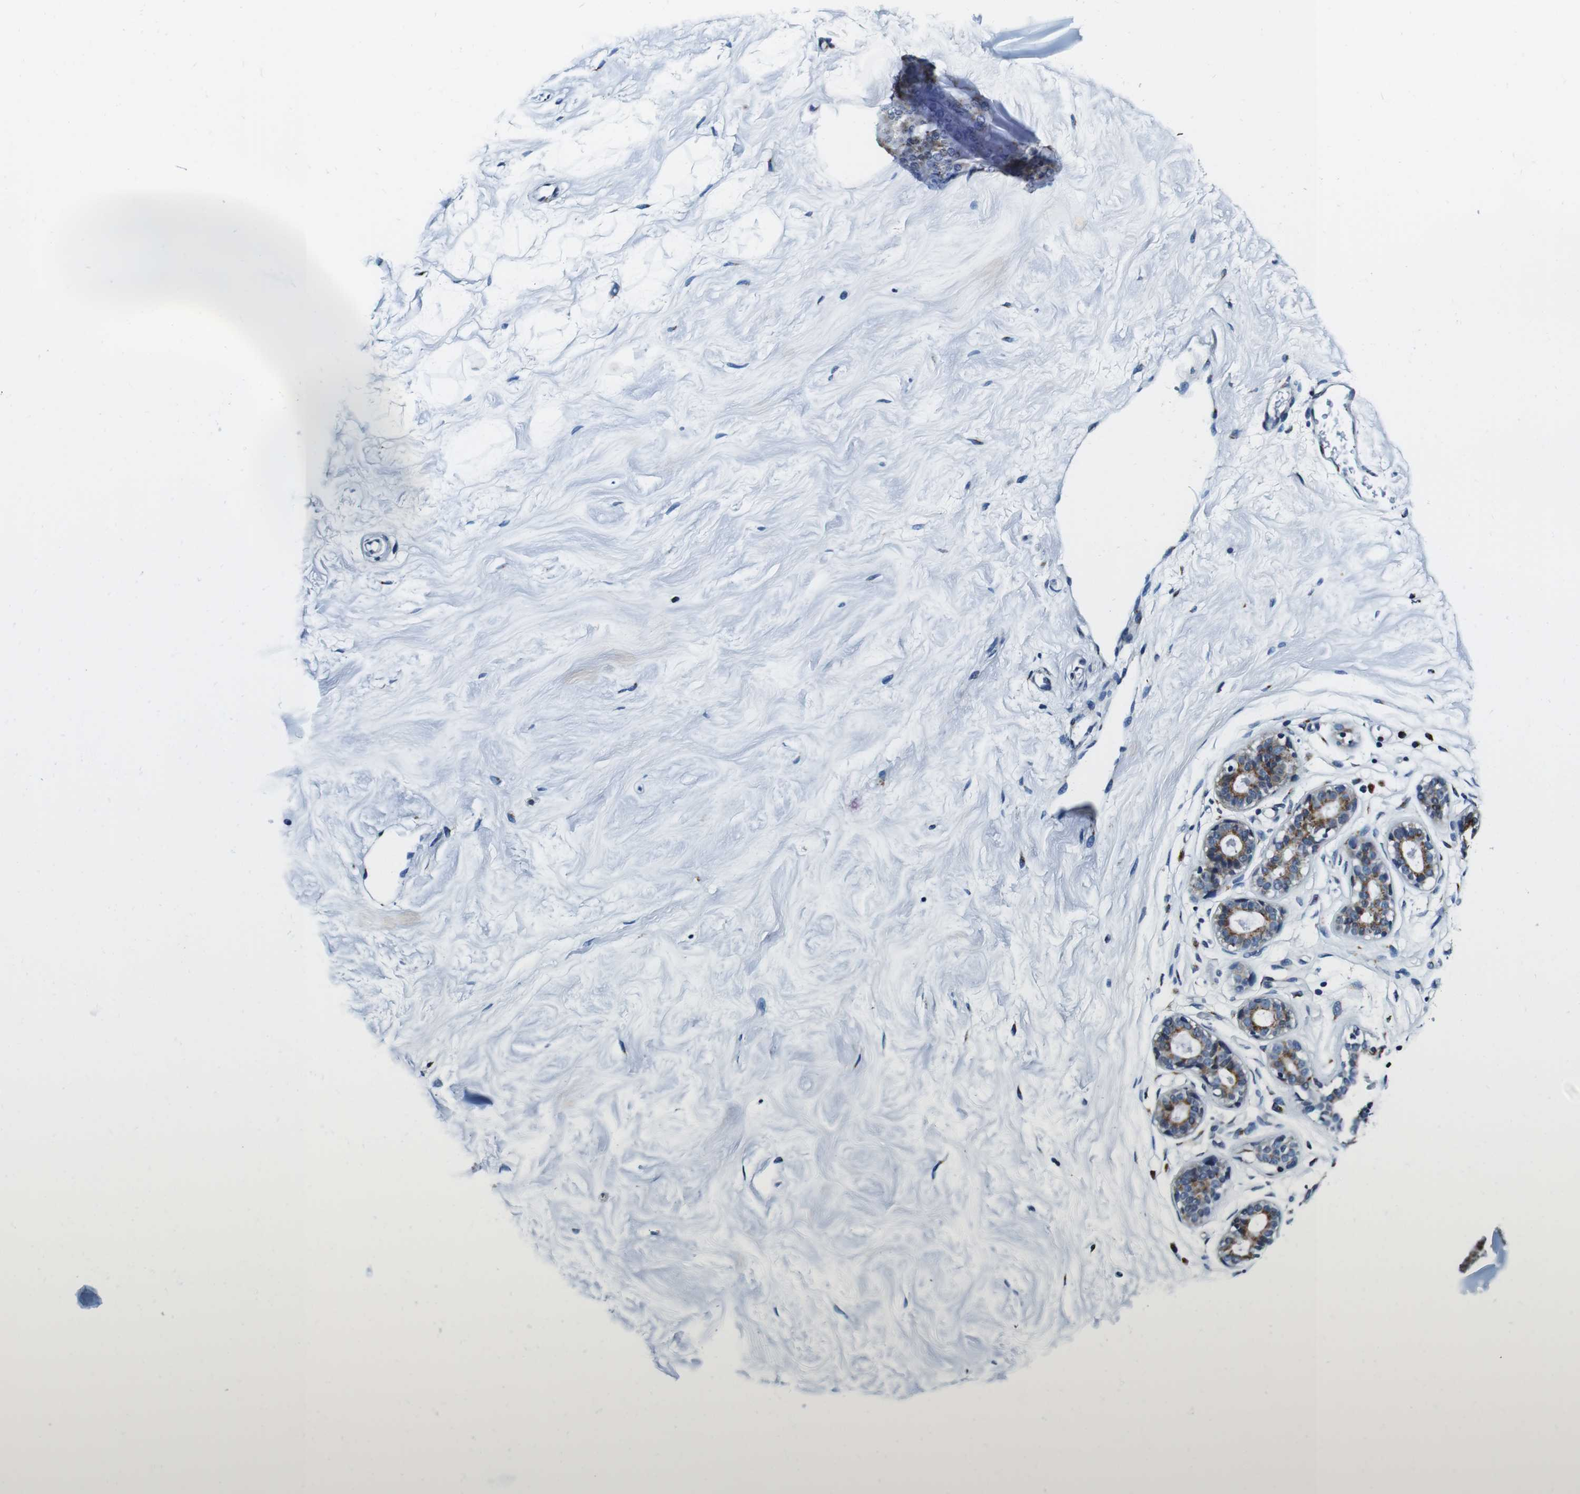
{"staining": {"intensity": "negative", "quantity": "none", "location": "none"}, "tissue": "breast", "cell_type": "Adipocytes", "image_type": "normal", "snomed": [{"axis": "morphology", "description": "Normal tissue, NOS"}, {"axis": "topography", "description": "Breast"}], "caption": "Photomicrograph shows no protein expression in adipocytes of benign breast. (Stains: DAB IHC with hematoxylin counter stain, Microscopy: brightfield microscopy at high magnification).", "gene": "FAR2", "patient": {"sex": "female", "age": 23}}